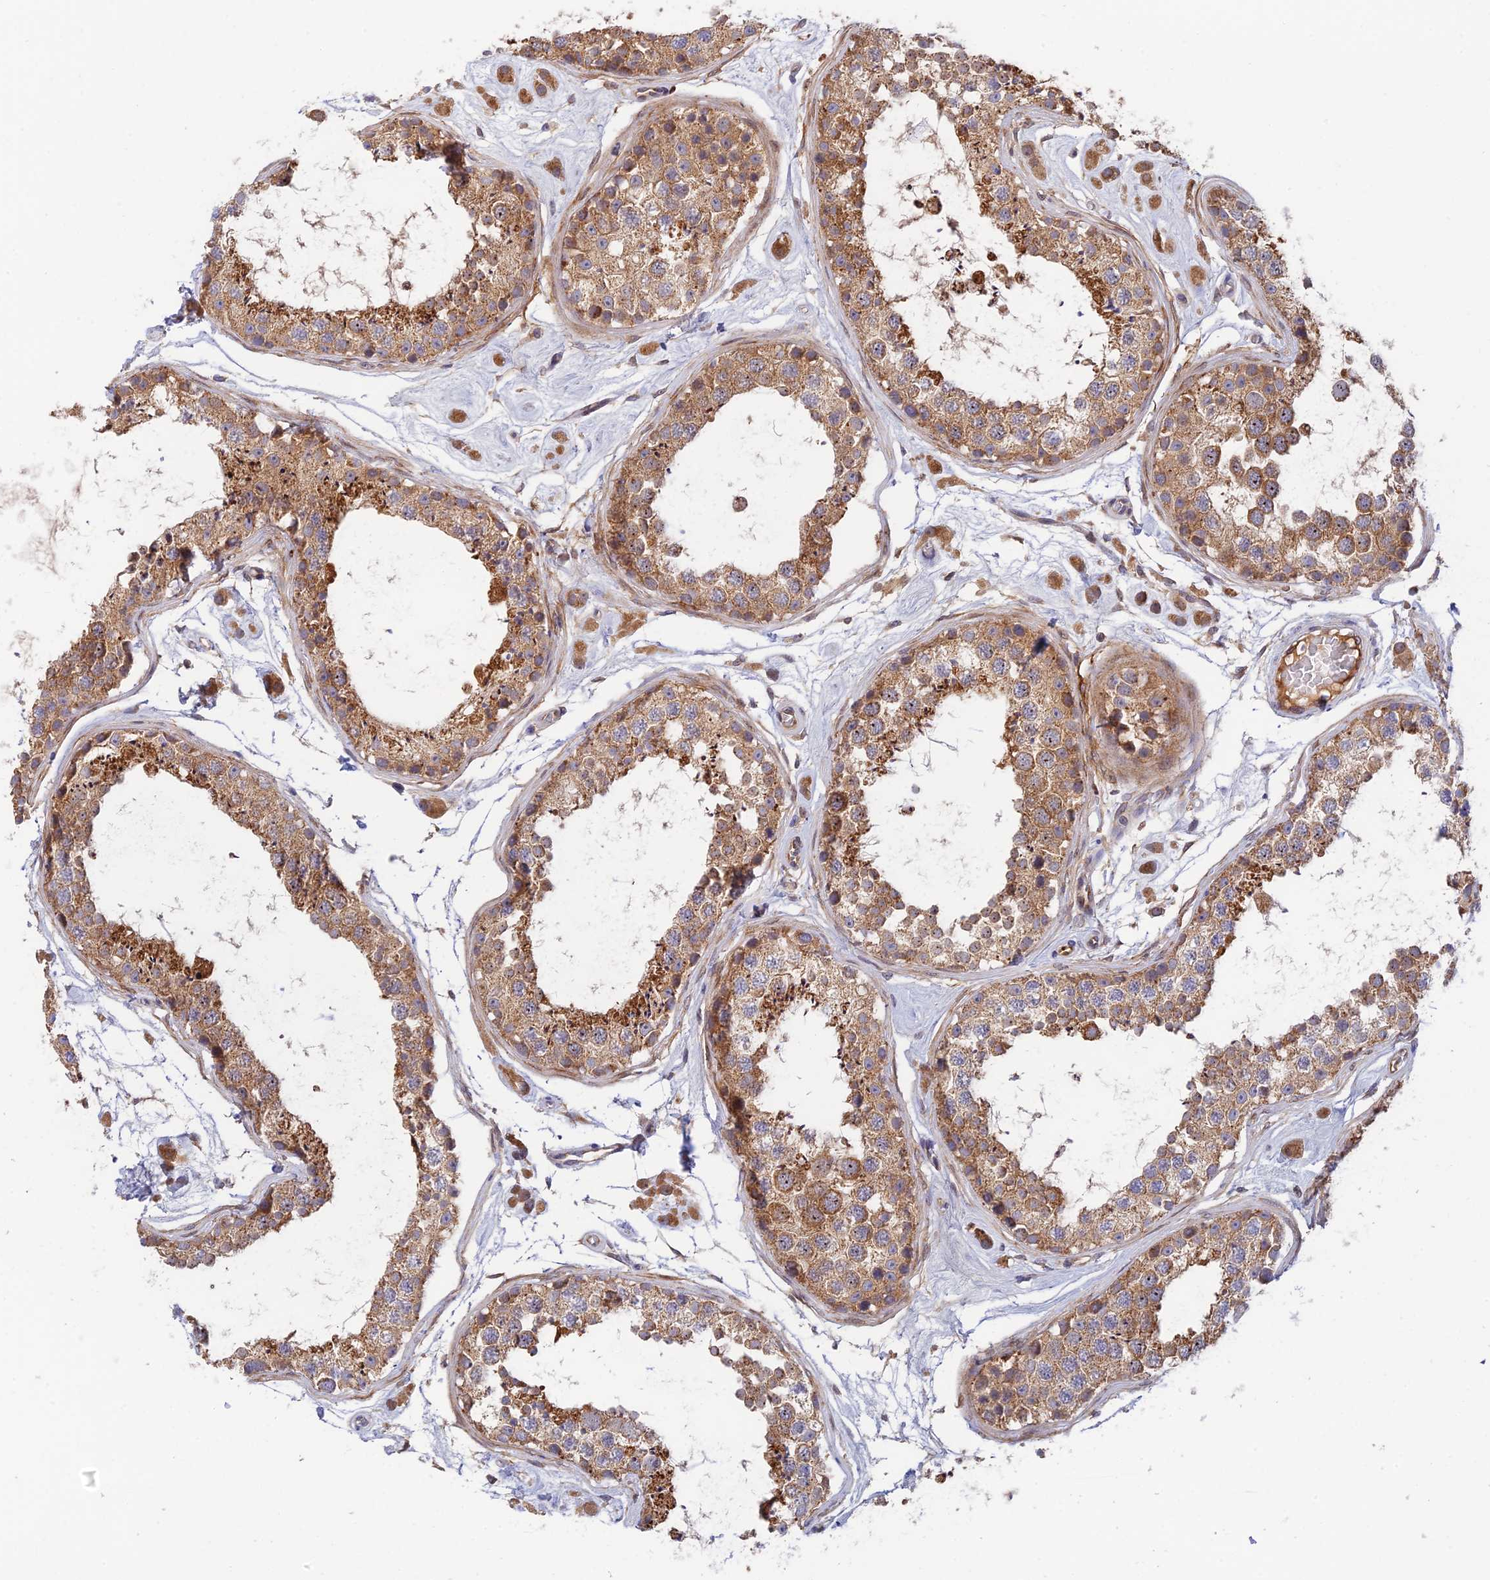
{"staining": {"intensity": "moderate", "quantity": ">75%", "location": "cytoplasmic/membranous"}, "tissue": "testis", "cell_type": "Cells in seminiferous ducts", "image_type": "normal", "snomed": [{"axis": "morphology", "description": "Normal tissue, NOS"}, {"axis": "topography", "description": "Testis"}], "caption": "A histopathology image of testis stained for a protein reveals moderate cytoplasmic/membranous brown staining in cells in seminiferous ducts. The protein of interest is shown in brown color, while the nuclei are stained blue.", "gene": "RANBP6", "patient": {"sex": "male", "age": 25}}